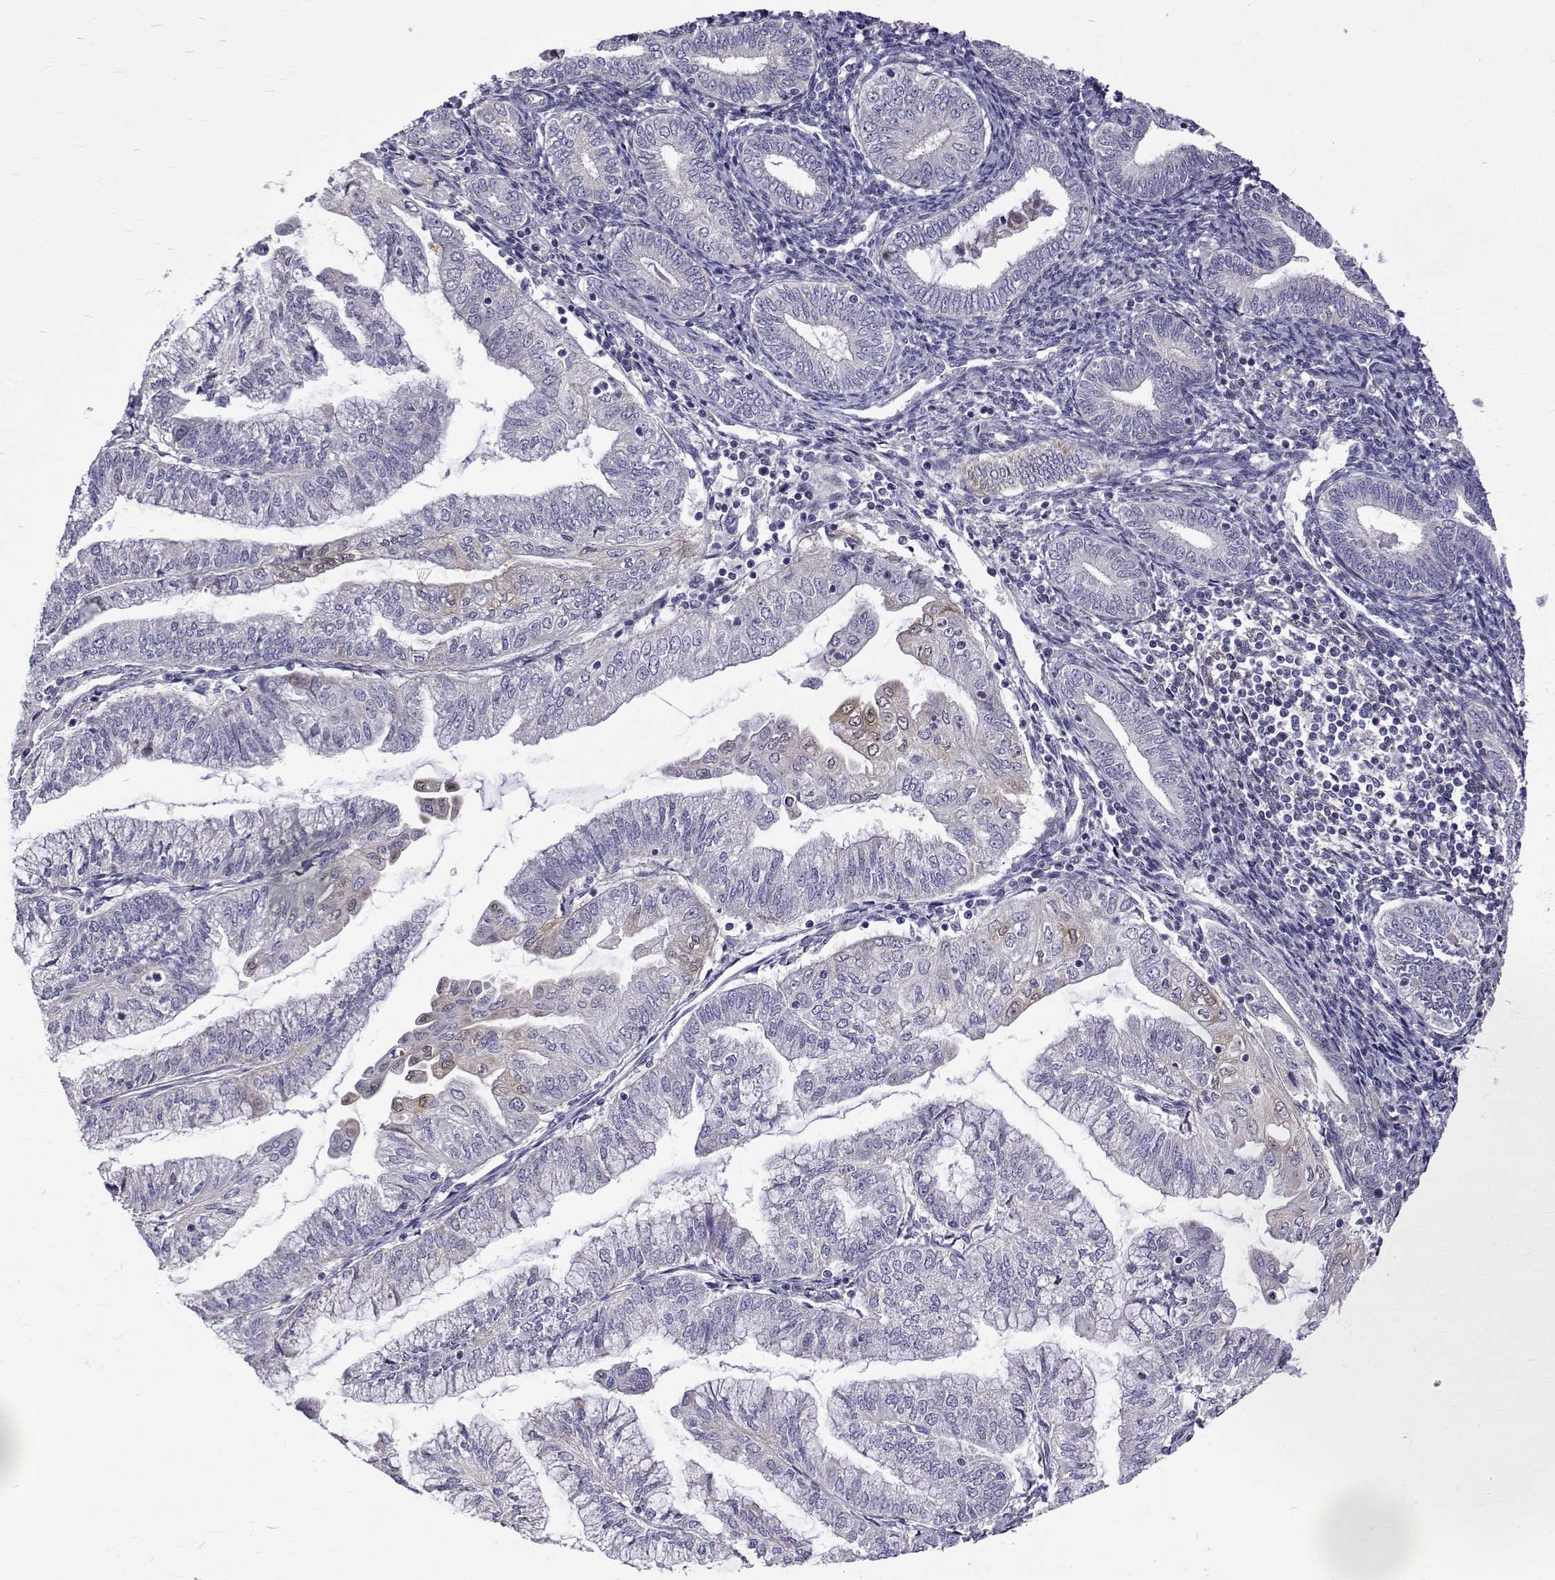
{"staining": {"intensity": "negative", "quantity": "none", "location": "none"}, "tissue": "endometrial cancer", "cell_type": "Tumor cells", "image_type": "cancer", "snomed": [{"axis": "morphology", "description": "Adenocarcinoma, NOS"}, {"axis": "topography", "description": "Endometrium"}], "caption": "Tumor cells are negative for protein expression in human endometrial cancer (adenocarcinoma).", "gene": "PADI1", "patient": {"sex": "female", "age": 55}}